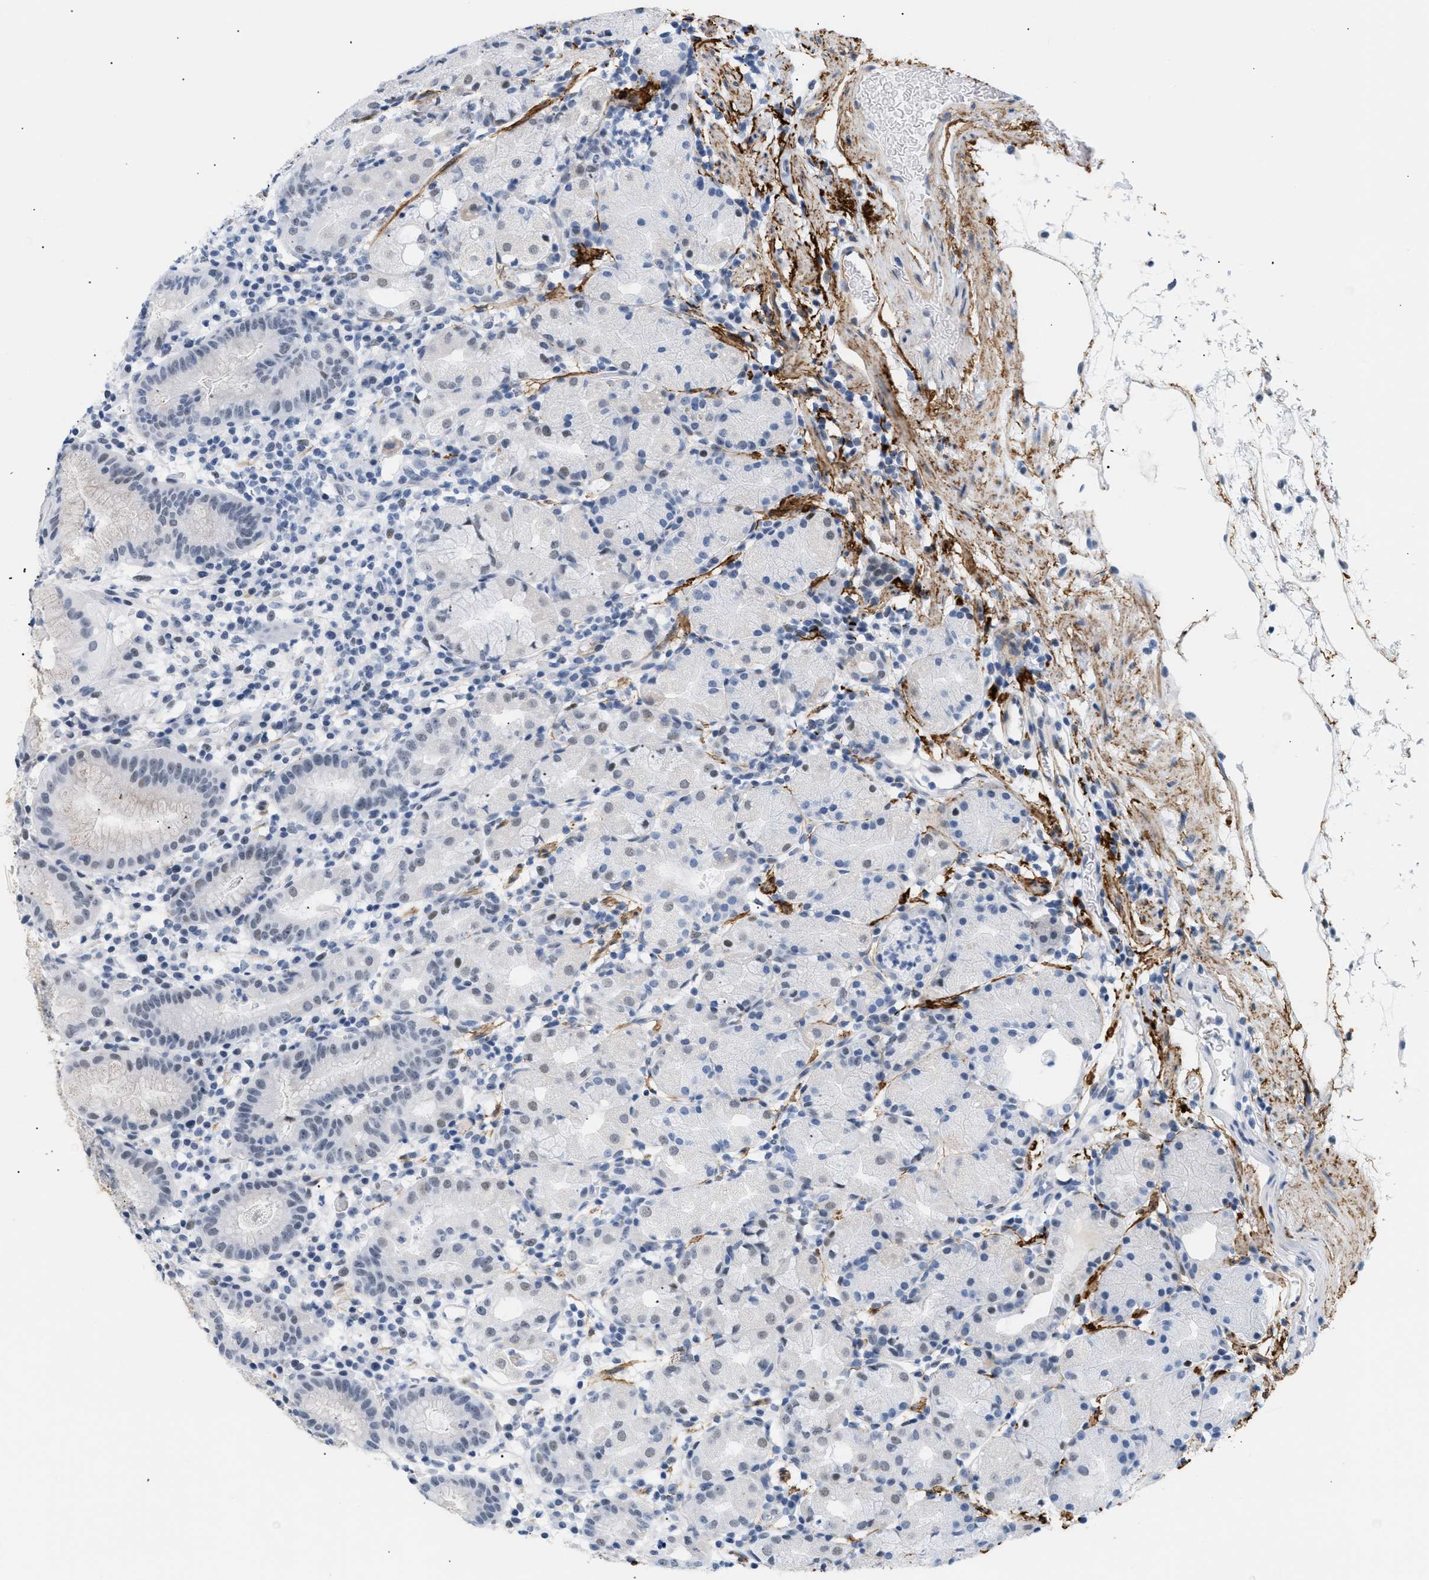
{"staining": {"intensity": "negative", "quantity": "none", "location": "none"}, "tissue": "stomach", "cell_type": "Glandular cells", "image_type": "normal", "snomed": [{"axis": "morphology", "description": "Normal tissue, NOS"}, {"axis": "topography", "description": "Stomach"}, {"axis": "topography", "description": "Stomach, lower"}], "caption": "Immunohistochemical staining of unremarkable stomach demonstrates no significant expression in glandular cells.", "gene": "ELN", "patient": {"sex": "female", "age": 75}}